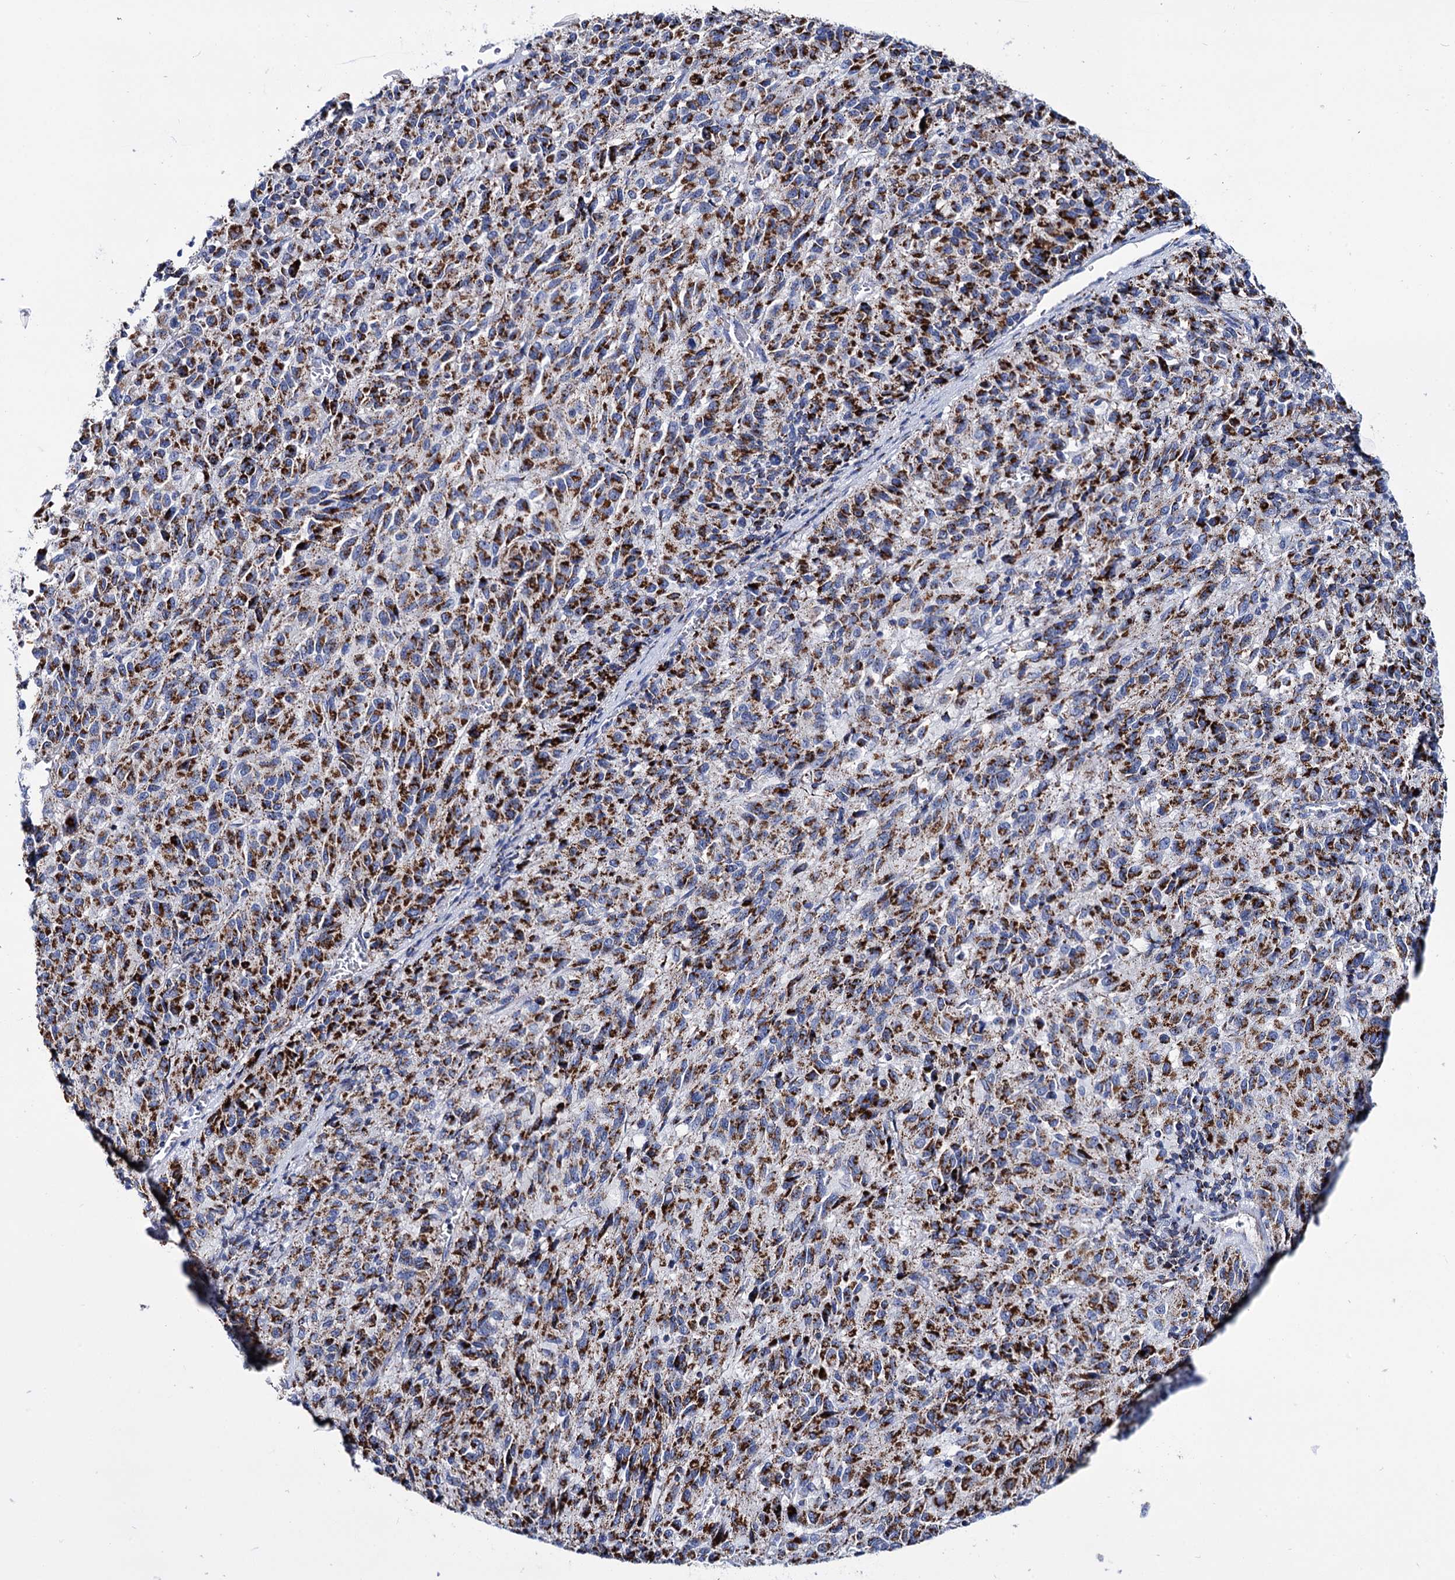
{"staining": {"intensity": "strong", "quantity": ">75%", "location": "cytoplasmic/membranous"}, "tissue": "melanoma", "cell_type": "Tumor cells", "image_type": "cancer", "snomed": [{"axis": "morphology", "description": "Malignant melanoma, Metastatic site"}, {"axis": "topography", "description": "Lung"}], "caption": "IHC histopathology image of human melanoma stained for a protein (brown), which displays high levels of strong cytoplasmic/membranous positivity in about >75% of tumor cells.", "gene": "UBASH3B", "patient": {"sex": "male", "age": 64}}